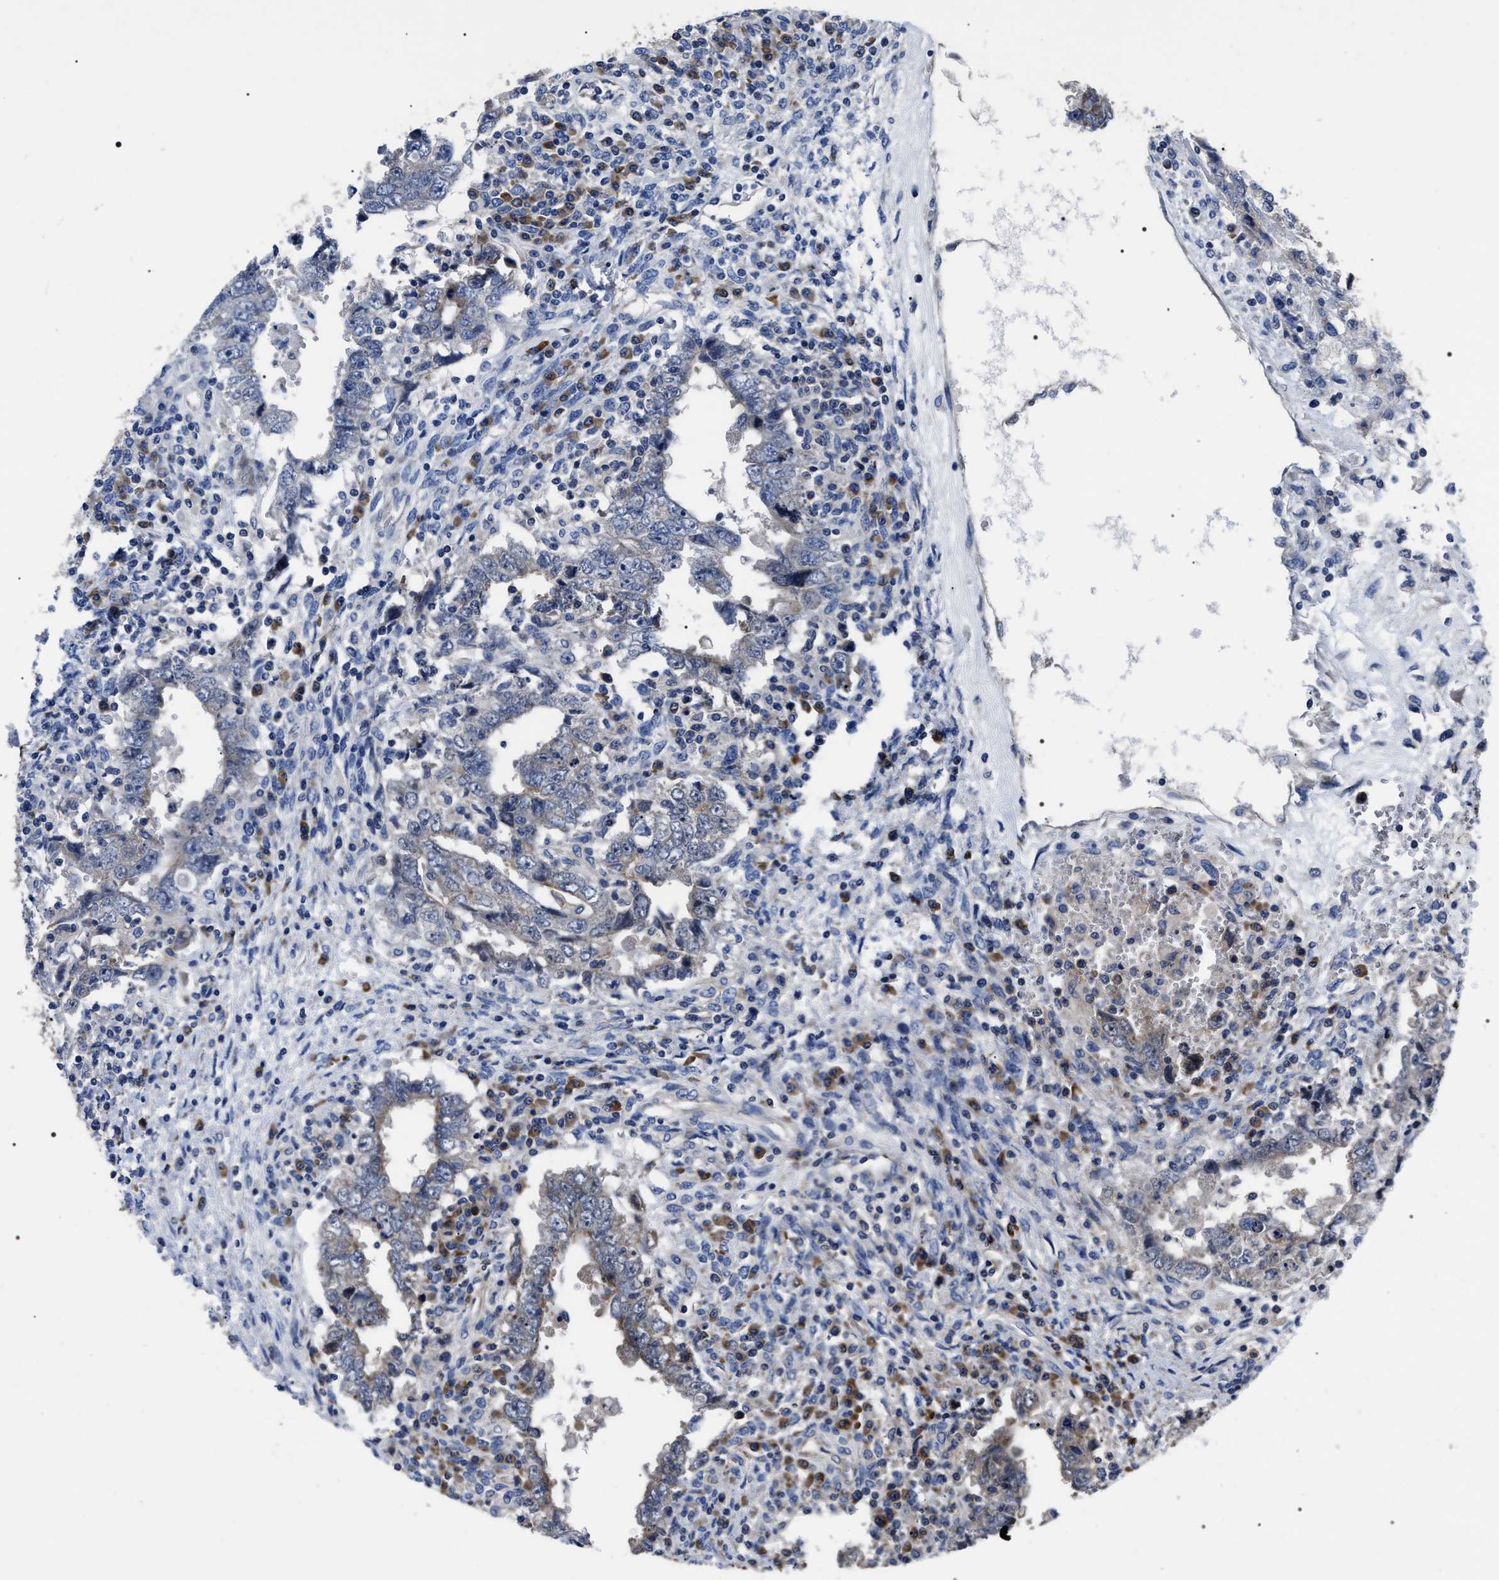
{"staining": {"intensity": "weak", "quantity": "<25%", "location": "cytoplasmic/membranous"}, "tissue": "testis cancer", "cell_type": "Tumor cells", "image_type": "cancer", "snomed": [{"axis": "morphology", "description": "Carcinoma, Embryonal, NOS"}, {"axis": "topography", "description": "Testis"}], "caption": "DAB immunohistochemical staining of human embryonal carcinoma (testis) shows no significant expression in tumor cells.", "gene": "MIS18A", "patient": {"sex": "male", "age": 26}}